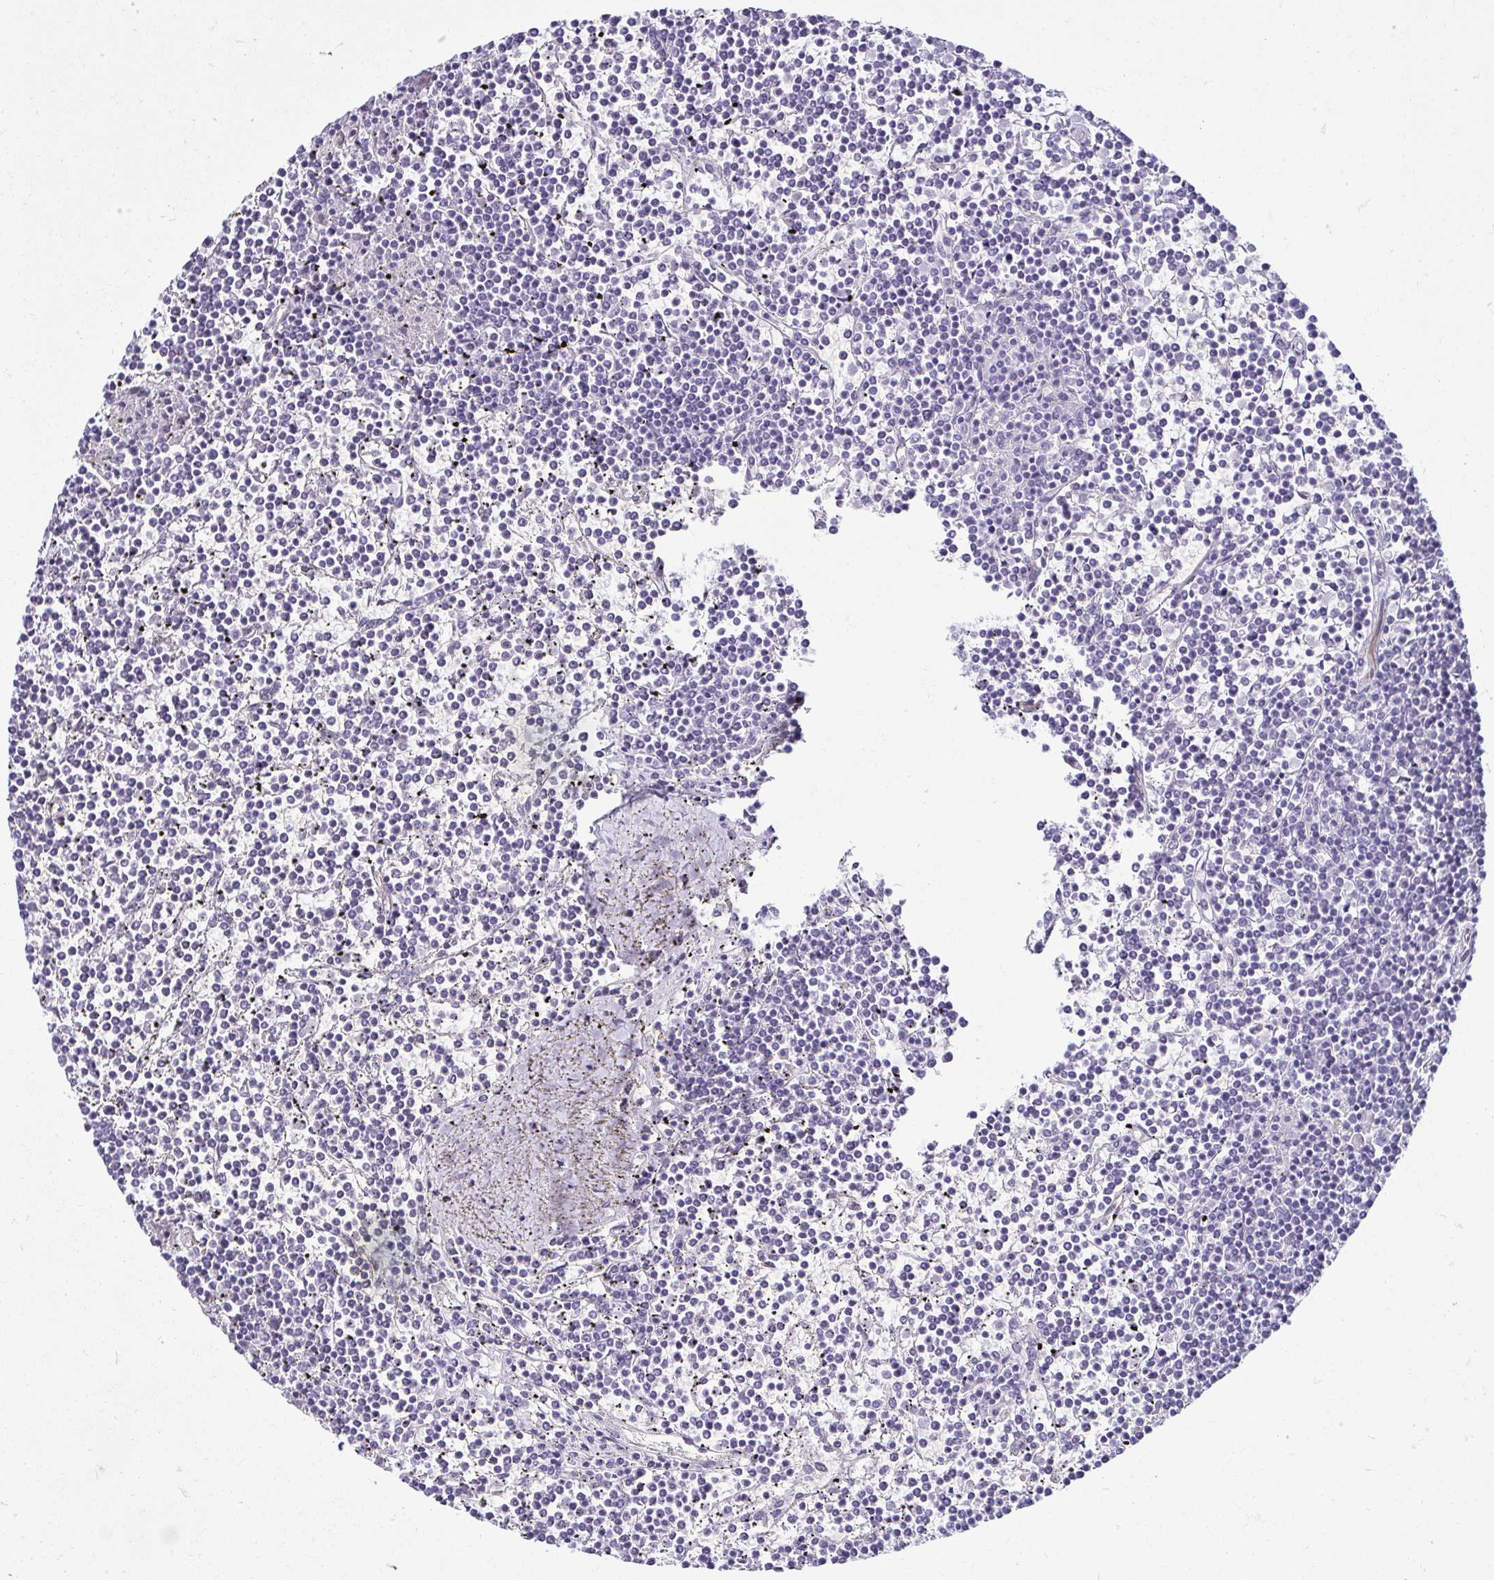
{"staining": {"intensity": "negative", "quantity": "none", "location": "none"}, "tissue": "lymphoma", "cell_type": "Tumor cells", "image_type": "cancer", "snomed": [{"axis": "morphology", "description": "Malignant lymphoma, non-Hodgkin's type, Low grade"}, {"axis": "topography", "description": "Spleen"}], "caption": "Tumor cells show no significant expression in low-grade malignant lymphoma, non-Hodgkin's type.", "gene": "CASP14", "patient": {"sex": "female", "age": 19}}